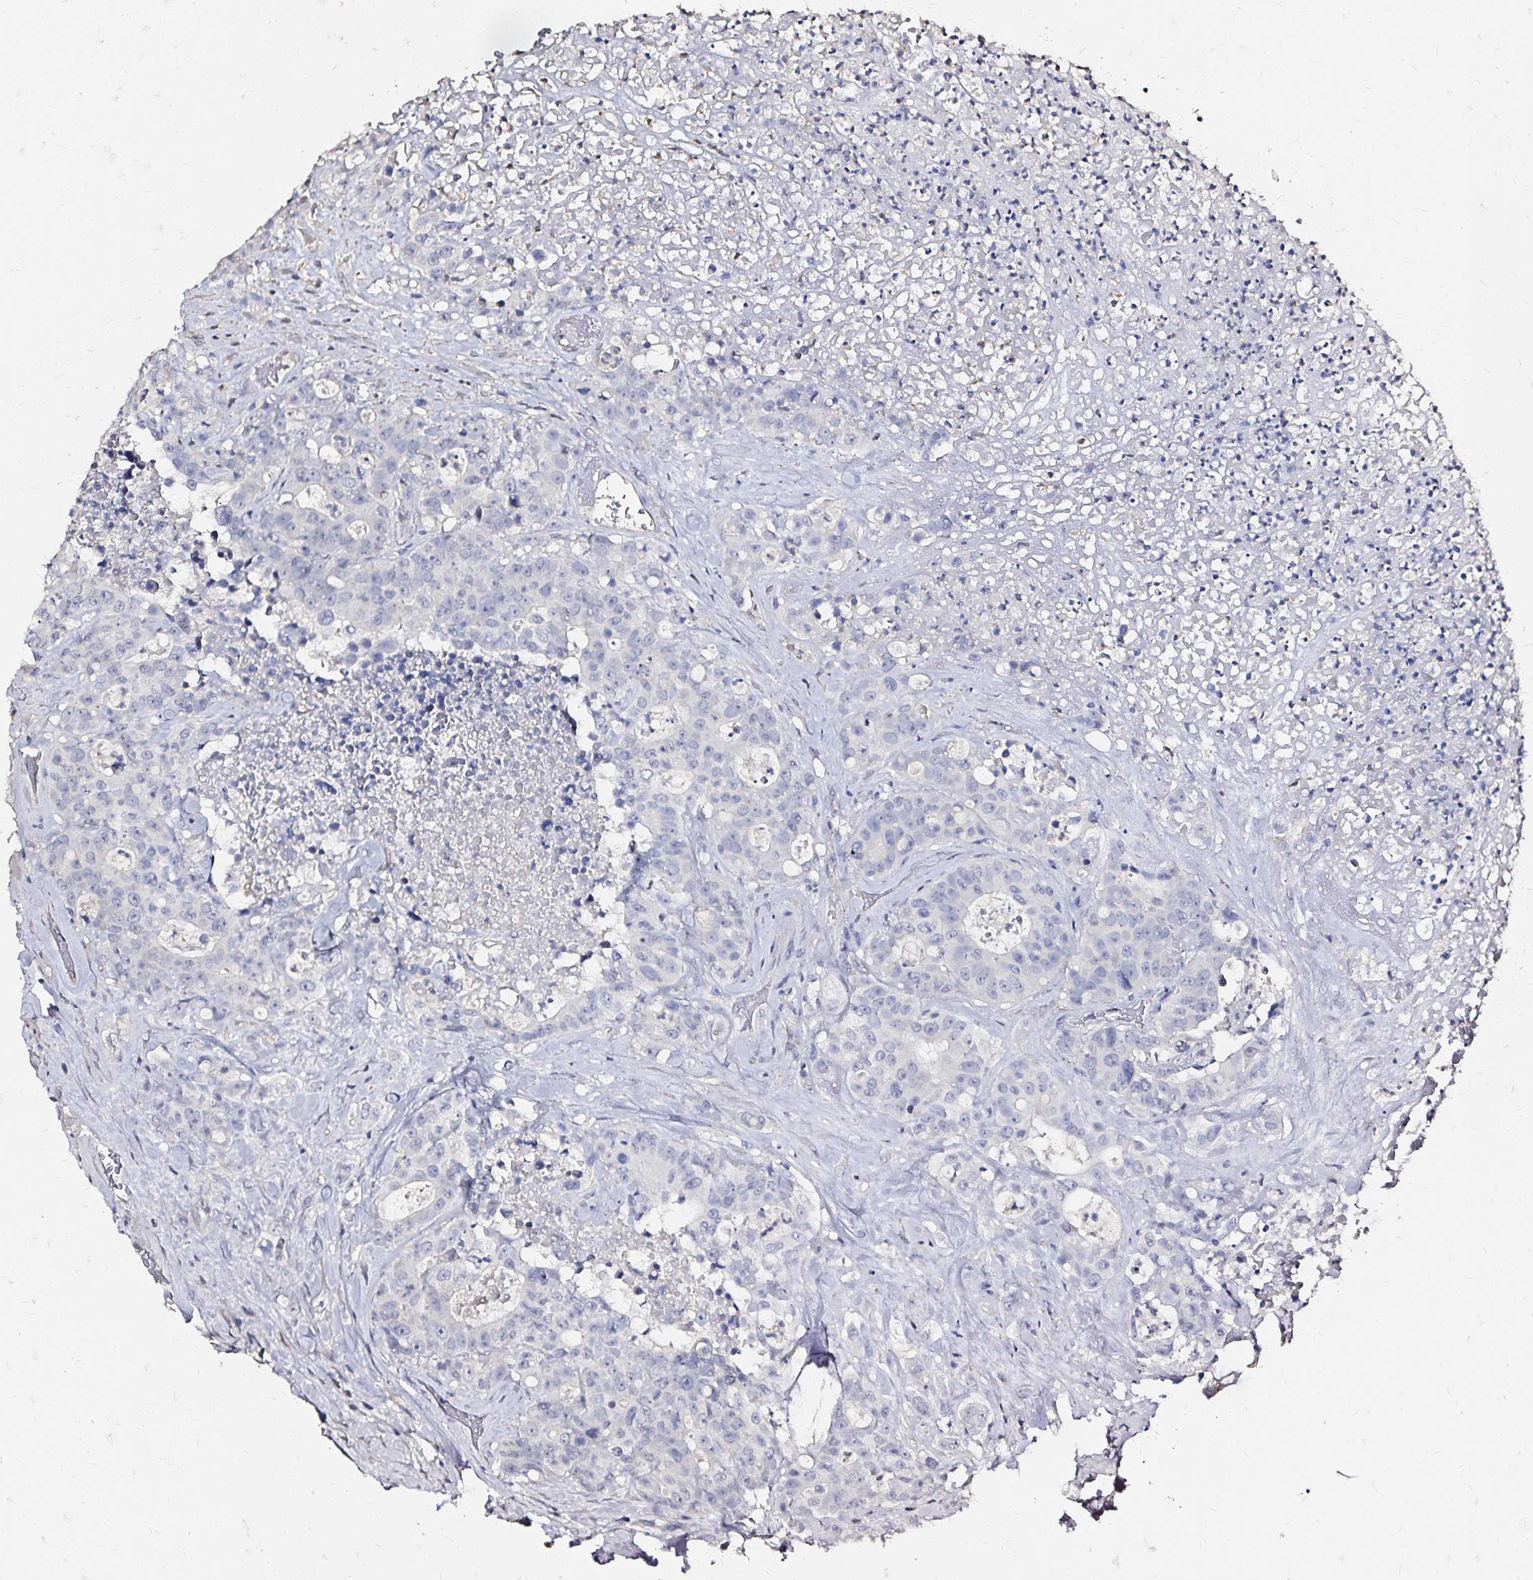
{"staining": {"intensity": "negative", "quantity": "none", "location": "none"}, "tissue": "colorectal cancer", "cell_type": "Tumor cells", "image_type": "cancer", "snomed": [{"axis": "morphology", "description": "Adenocarcinoma, NOS"}, {"axis": "topography", "description": "Rectum"}], "caption": "The photomicrograph shows no significant positivity in tumor cells of colorectal adenocarcinoma.", "gene": "SLC5A1", "patient": {"sex": "female", "age": 62}}